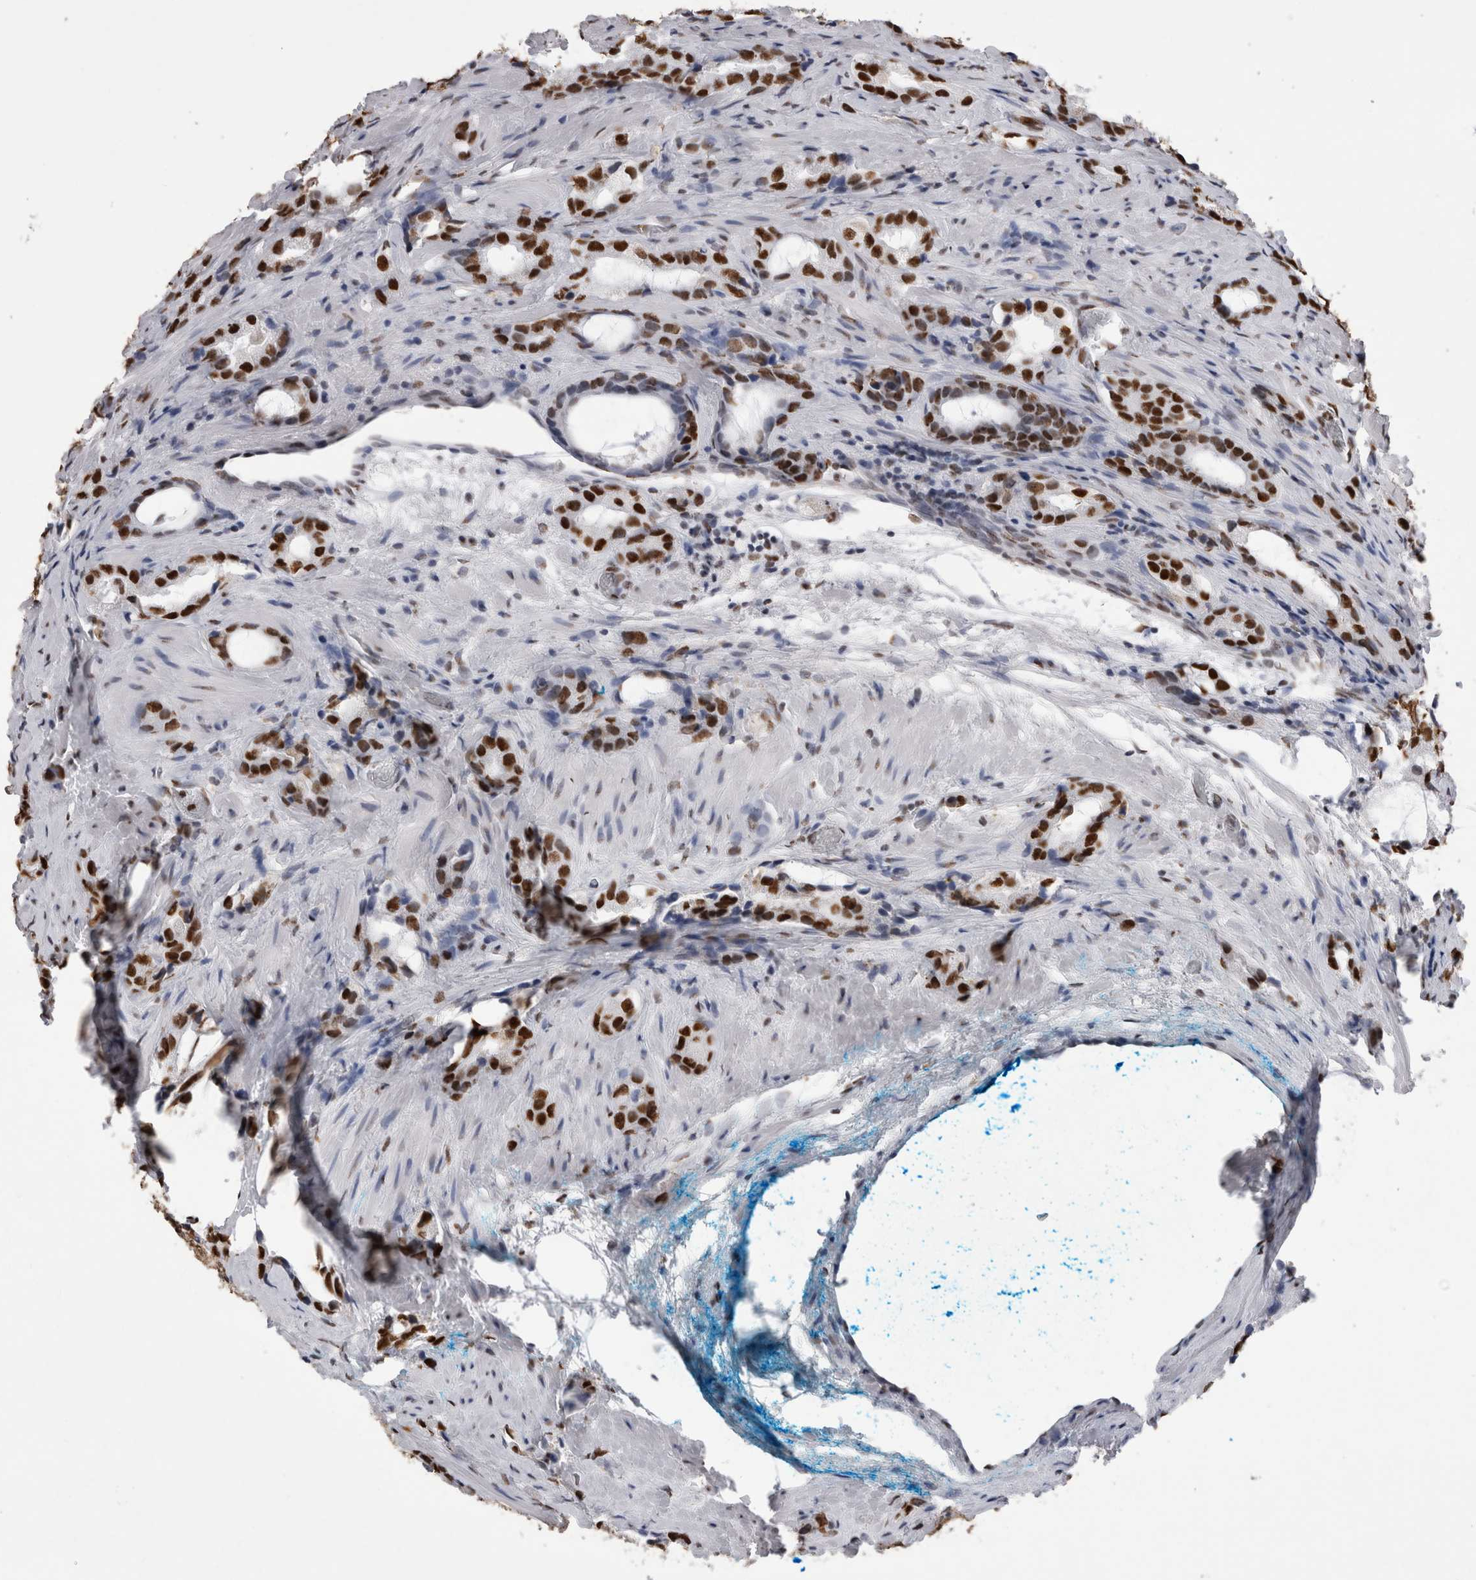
{"staining": {"intensity": "strong", "quantity": ">75%", "location": "nuclear"}, "tissue": "prostate cancer", "cell_type": "Tumor cells", "image_type": "cancer", "snomed": [{"axis": "morphology", "description": "Adenocarcinoma, High grade"}, {"axis": "topography", "description": "Prostate"}], "caption": "Protein analysis of prostate cancer tissue reveals strong nuclear expression in about >75% of tumor cells.", "gene": "ALPK3", "patient": {"sex": "male", "age": 63}}